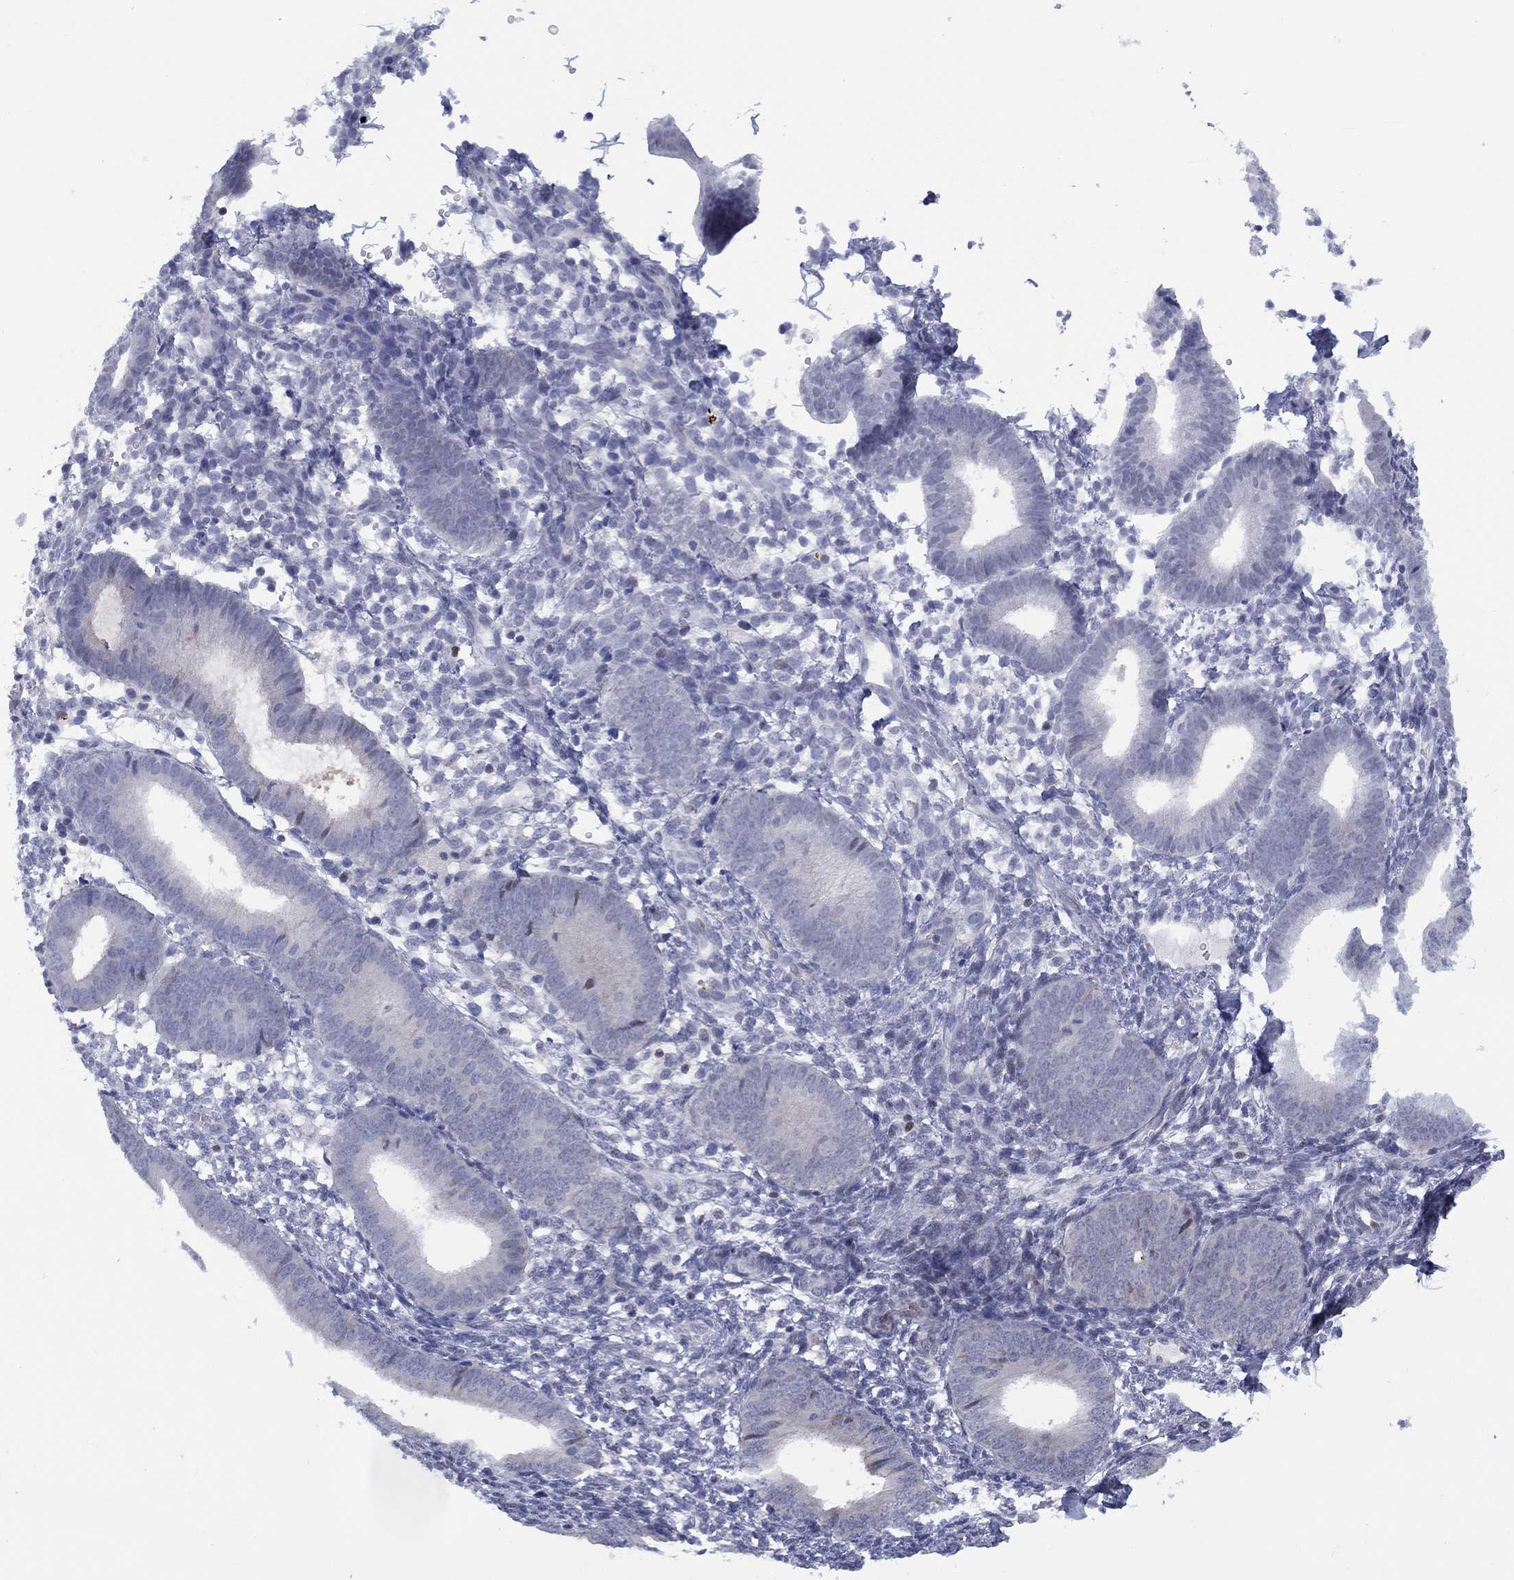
{"staining": {"intensity": "negative", "quantity": "none", "location": "none"}, "tissue": "endometrium", "cell_type": "Cells in endometrial stroma", "image_type": "normal", "snomed": [{"axis": "morphology", "description": "Normal tissue, NOS"}, {"axis": "topography", "description": "Endometrium"}], "caption": "Protein analysis of unremarkable endometrium shows no significant positivity in cells in endometrial stroma. Brightfield microscopy of IHC stained with DAB (brown) and hematoxylin (blue), captured at high magnification.", "gene": "SLC4A4", "patient": {"sex": "female", "age": 39}}